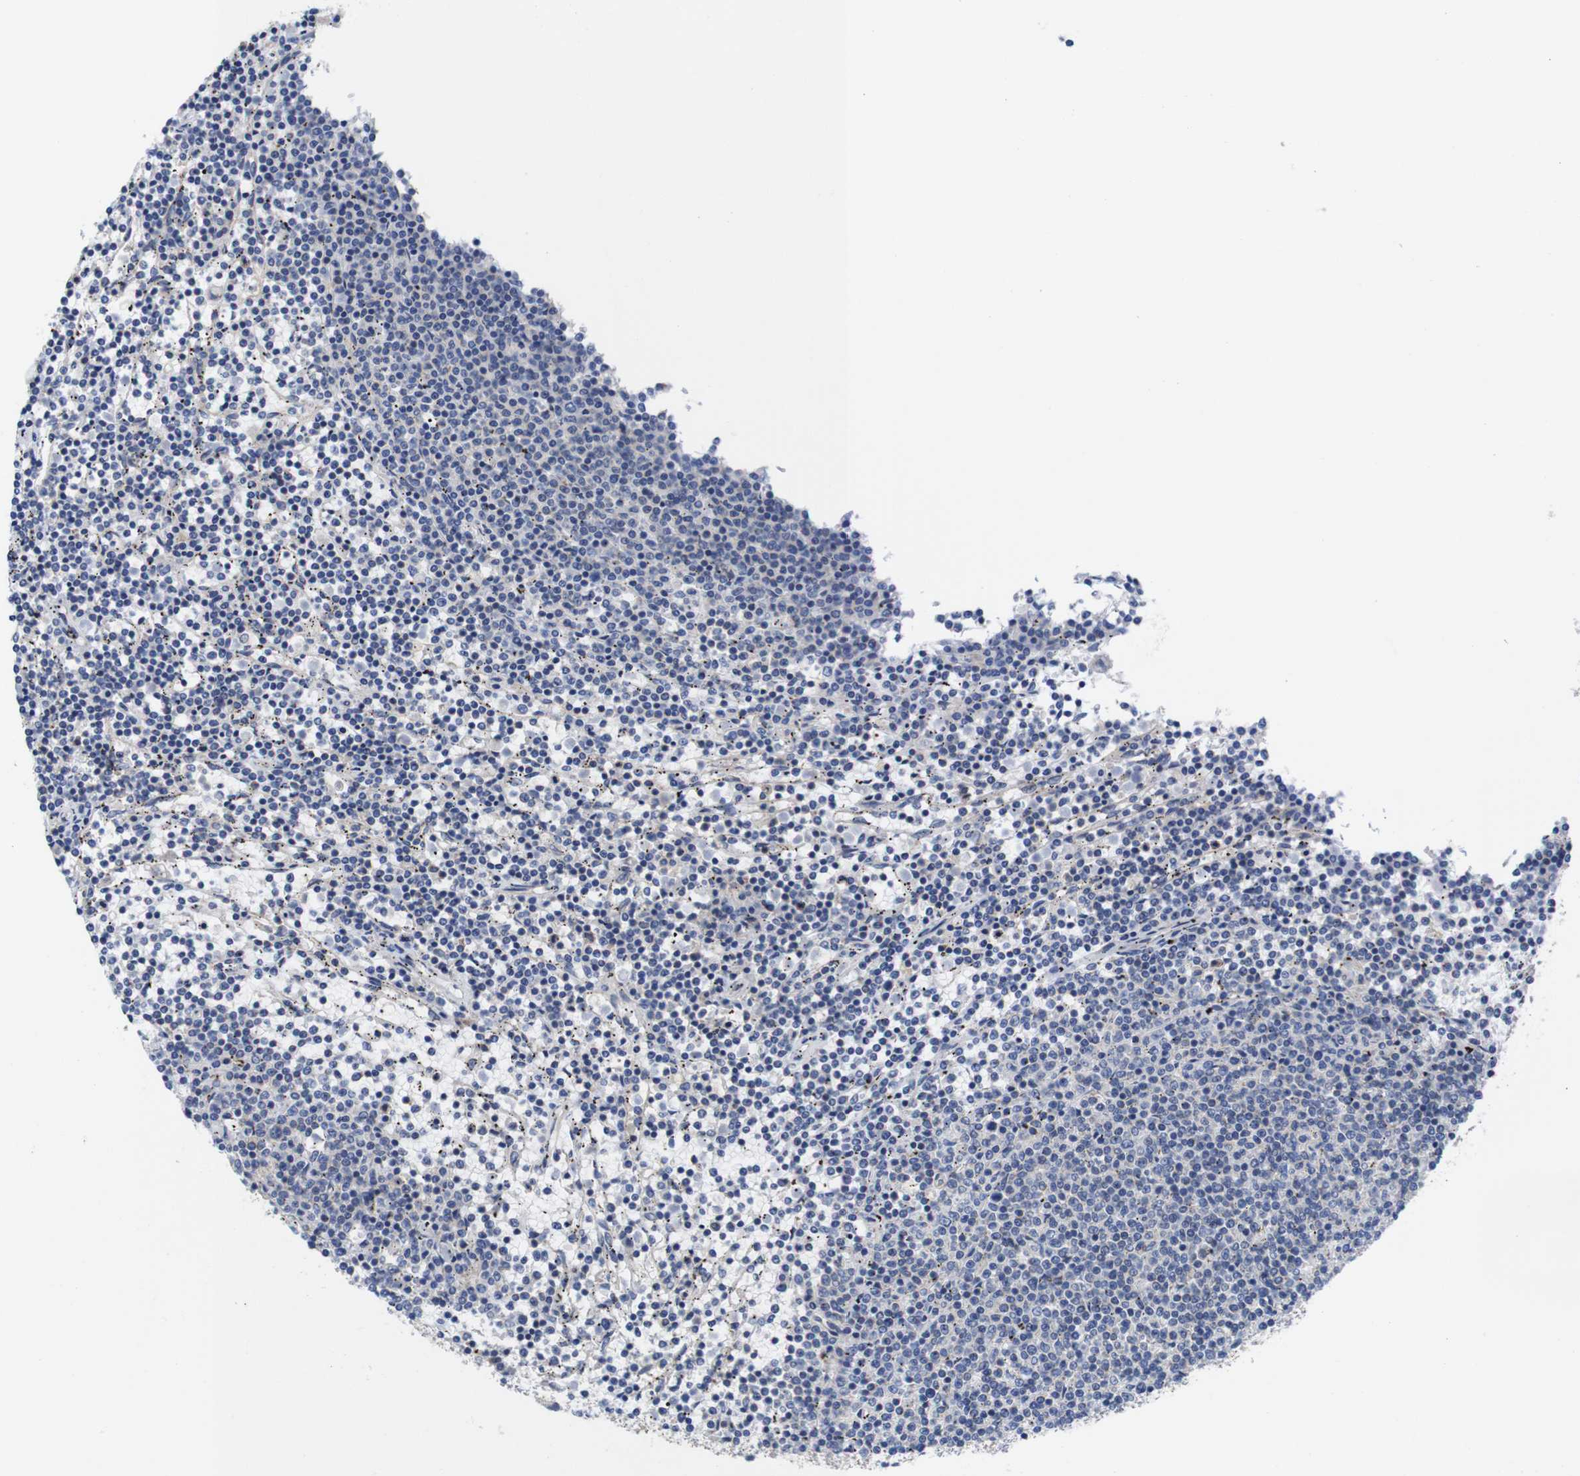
{"staining": {"intensity": "negative", "quantity": "none", "location": "none"}, "tissue": "lymphoma", "cell_type": "Tumor cells", "image_type": "cancer", "snomed": [{"axis": "morphology", "description": "Malignant lymphoma, non-Hodgkin's type, Low grade"}, {"axis": "topography", "description": "Spleen"}], "caption": "IHC photomicrograph of neoplastic tissue: human lymphoma stained with DAB shows no significant protein expression in tumor cells.", "gene": "USH1C", "patient": {"sex": "female", "age": 50}}